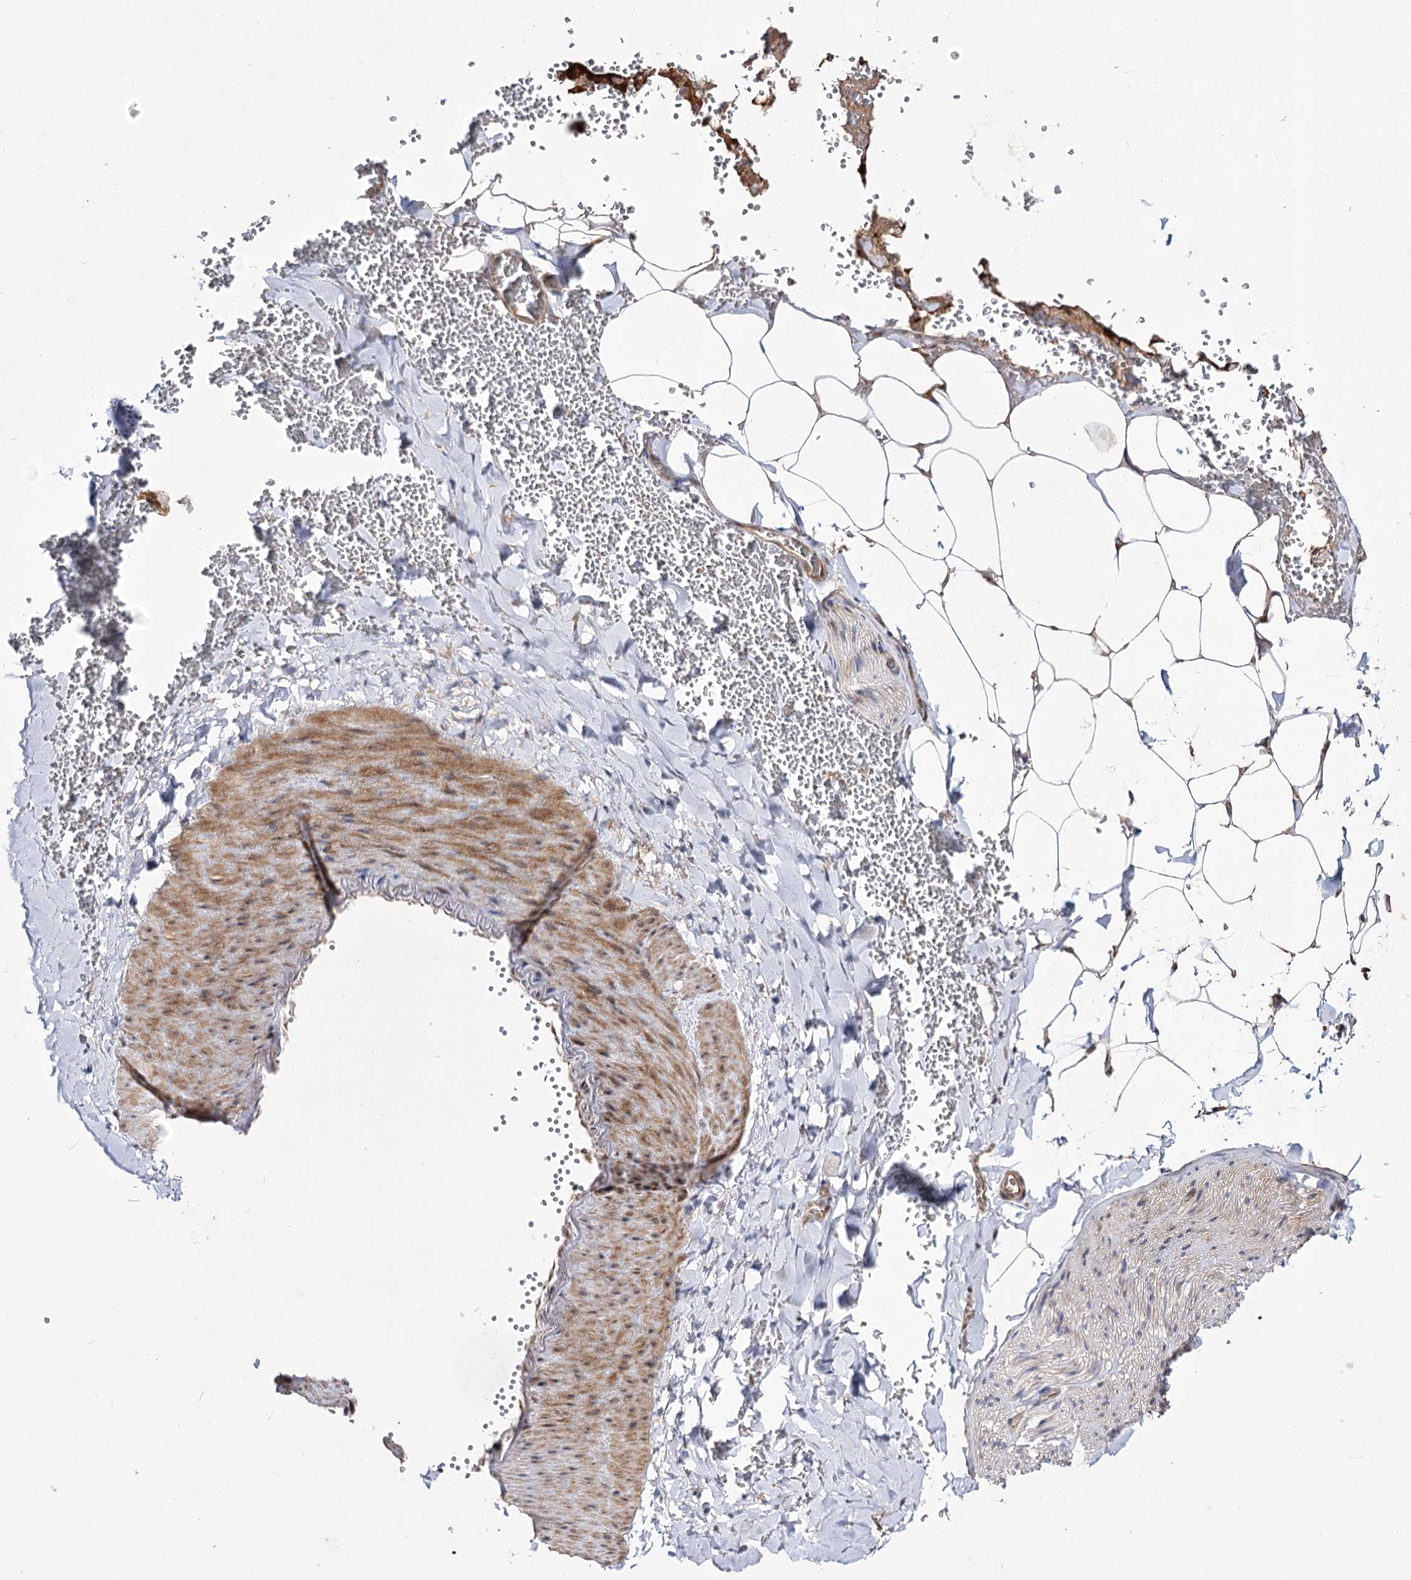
{"staining": {"intensity": "moderate", "quantity": "<25%", "location": "nuclear"}, "tissue": "adipose tissue", "cell_type": "Adipocytes", "image_type": "normal", "snomed": [{"axis": "morphology", "description": "Normal tissue, NOS"}, {"axis": "topography", "description": "Gallbladder"}, {"axis": "topography", "description": "Peripheral nerve tissue"}], "caption": "The micrograph reveals immunohistochemical staining of benign adipose tissue. There is moderate nuclear expression is identified in about <25% of adipocytes. Nuclei are stained in blue.", "gene": "RRP9", "patient": {"sex": "male", "age": 38}}